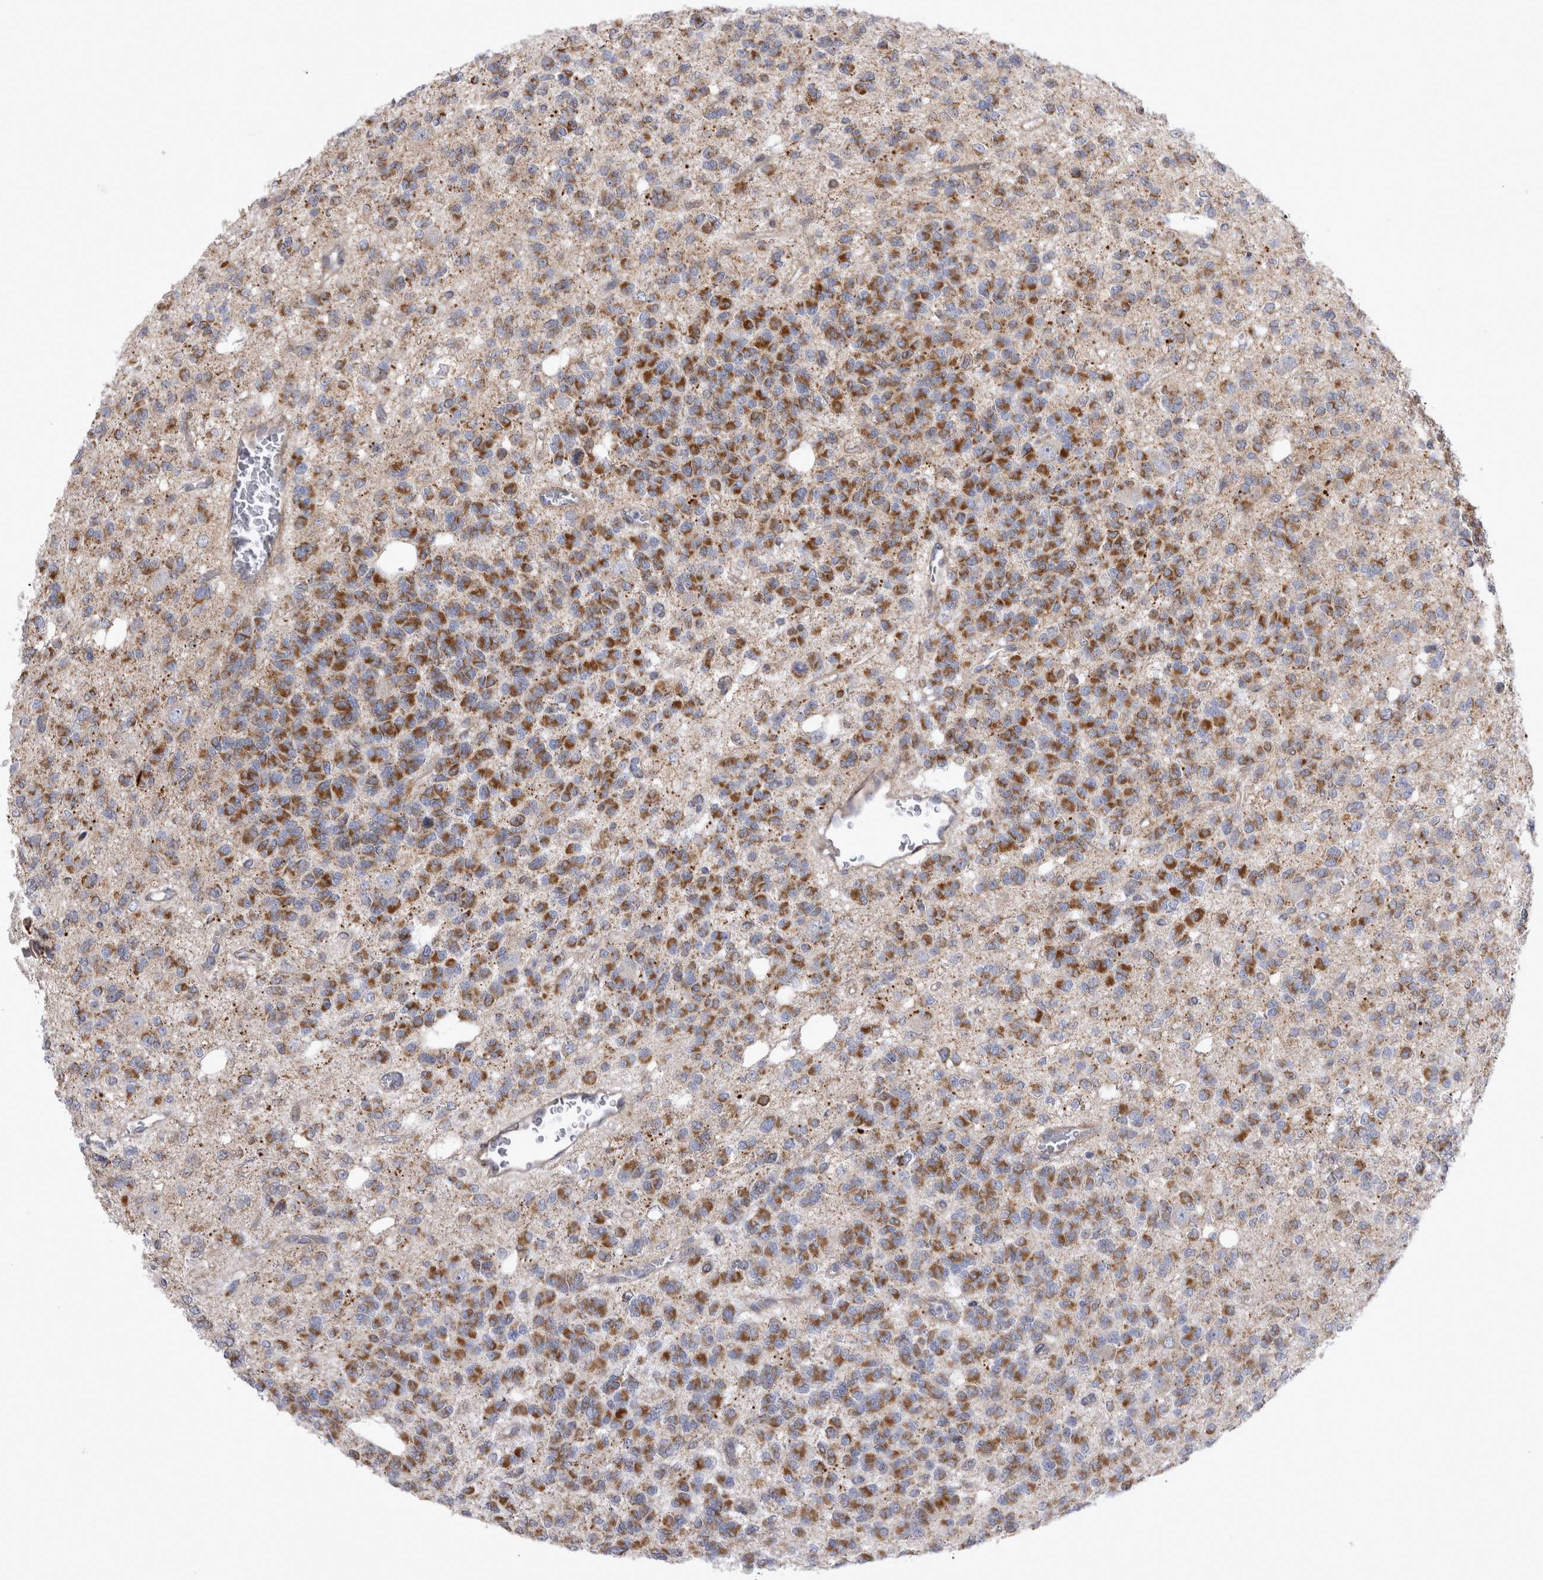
{"staining": {"intensity": "strong", "quantity": "25%-75%", "location": "cytoplasmic/membranous"}, "tissue": "glioma", "cell_type": "Tumor cells", "image_type": "cancer", "snomed": [{"axis": "morphology", "description": "Glioma, malignant, Low grade"}, {"axis": "topography", "description": "Brain"}], "caption": "Glioma tissue exhibits strong cytoplasmic/membranous expression in about 25%-75% of tumor cells", "gene": "TSPOAP1", "patient": {"sex": "male", "age": 38}}